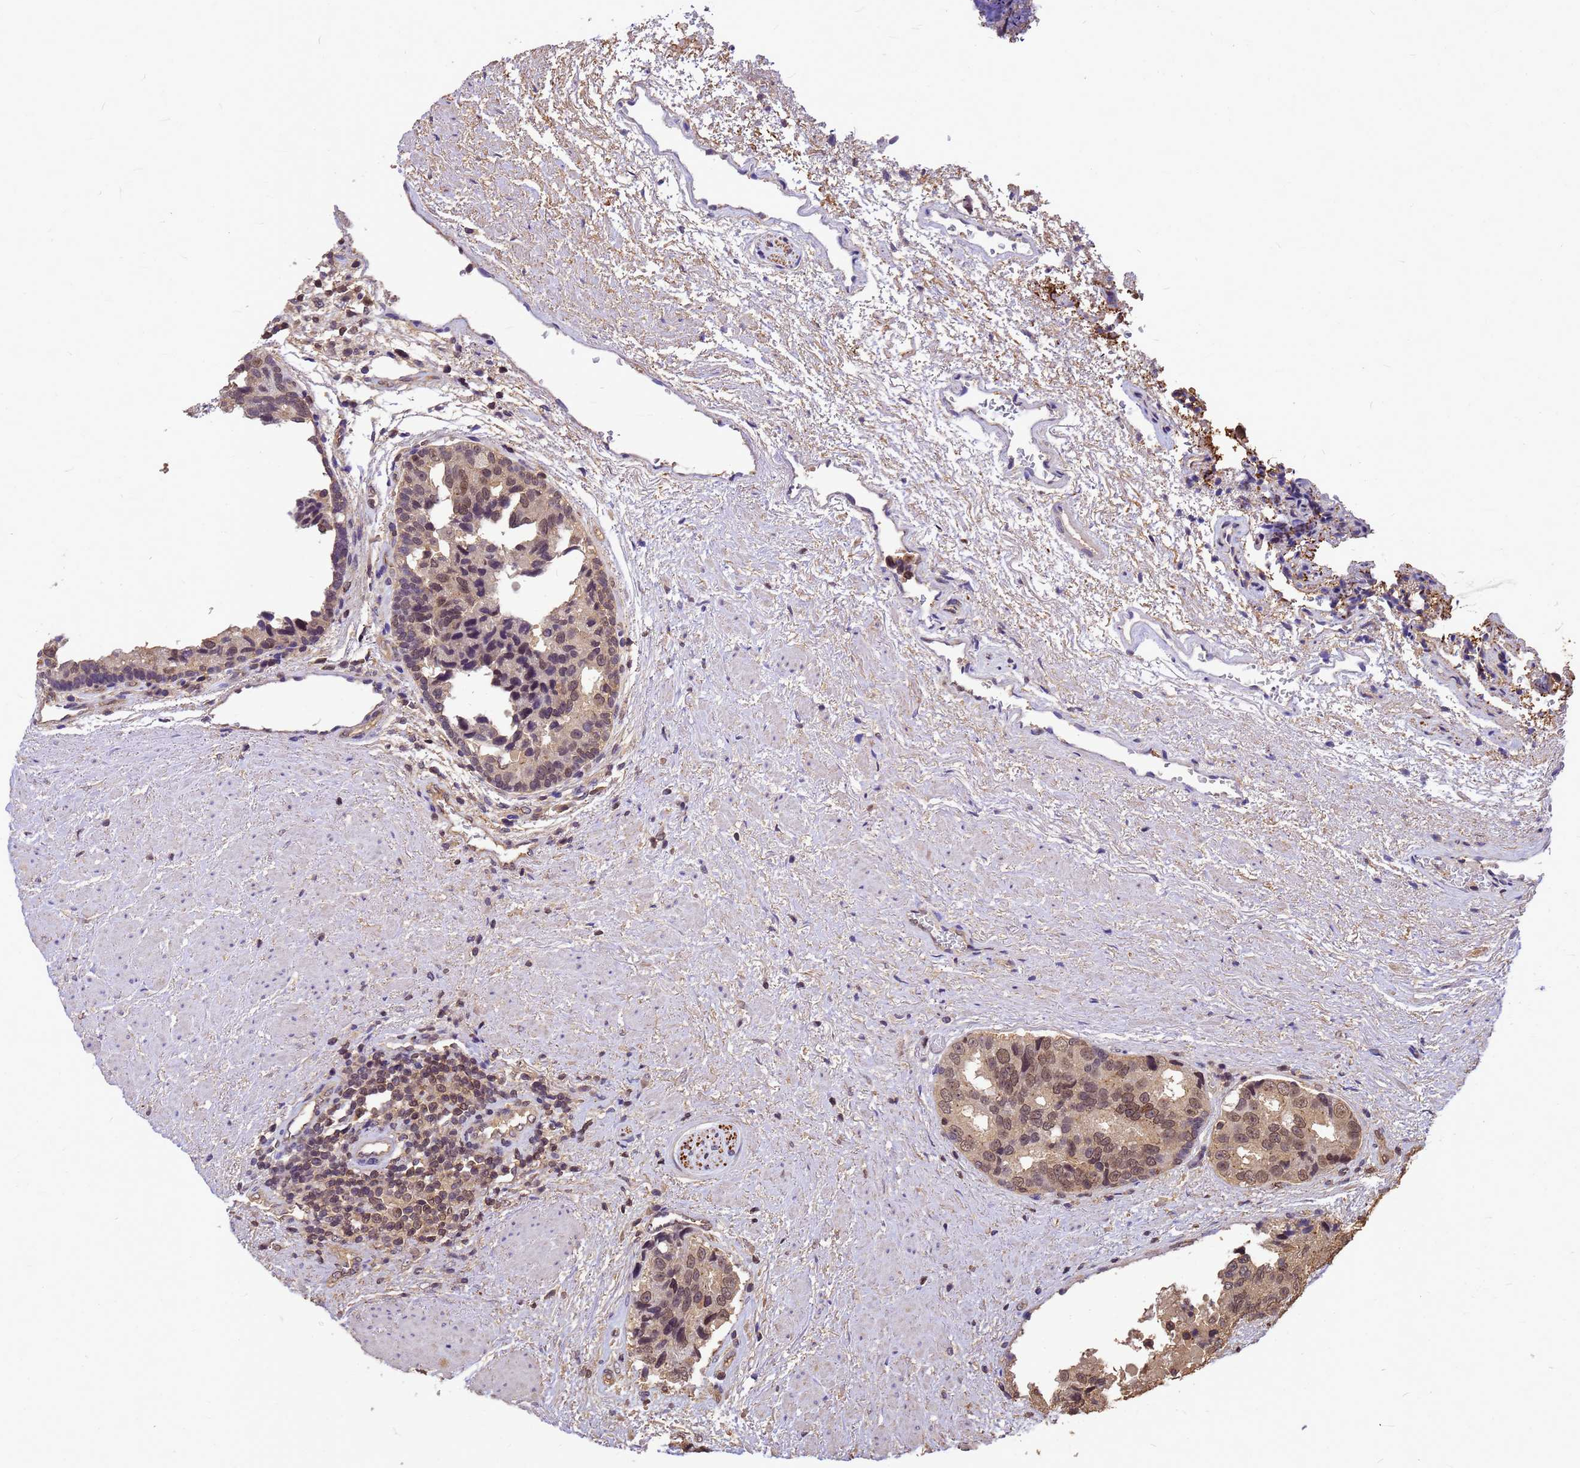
{"staining": {"intensity": "moderate", "quantity": ">75%", "location": "cytoplasmic/membranous,nuclear"}, "tissue": "prostate cancer", "cell_type": "Tumor cells", "image_type": "cancer", "snomed": [{"axis": "morphology", "description": "Adenocarcinoma, High grade"}, {"axis": "topography", "description": "Prostate"}], "caption": "High-magnification brightfield microscopy of prostate high-grade adenocarcinoma stained with DAB (3,3'-diaminobenzidine) (brown) and counterstained with hematoxylin (blue). tumor cells exhibit moderate cytoplasmic/membranous and nuclear staining is seen in approximately>75% of cells.", "gene": "C1orf35", "patient": {"sex": "male", "age": 70}}